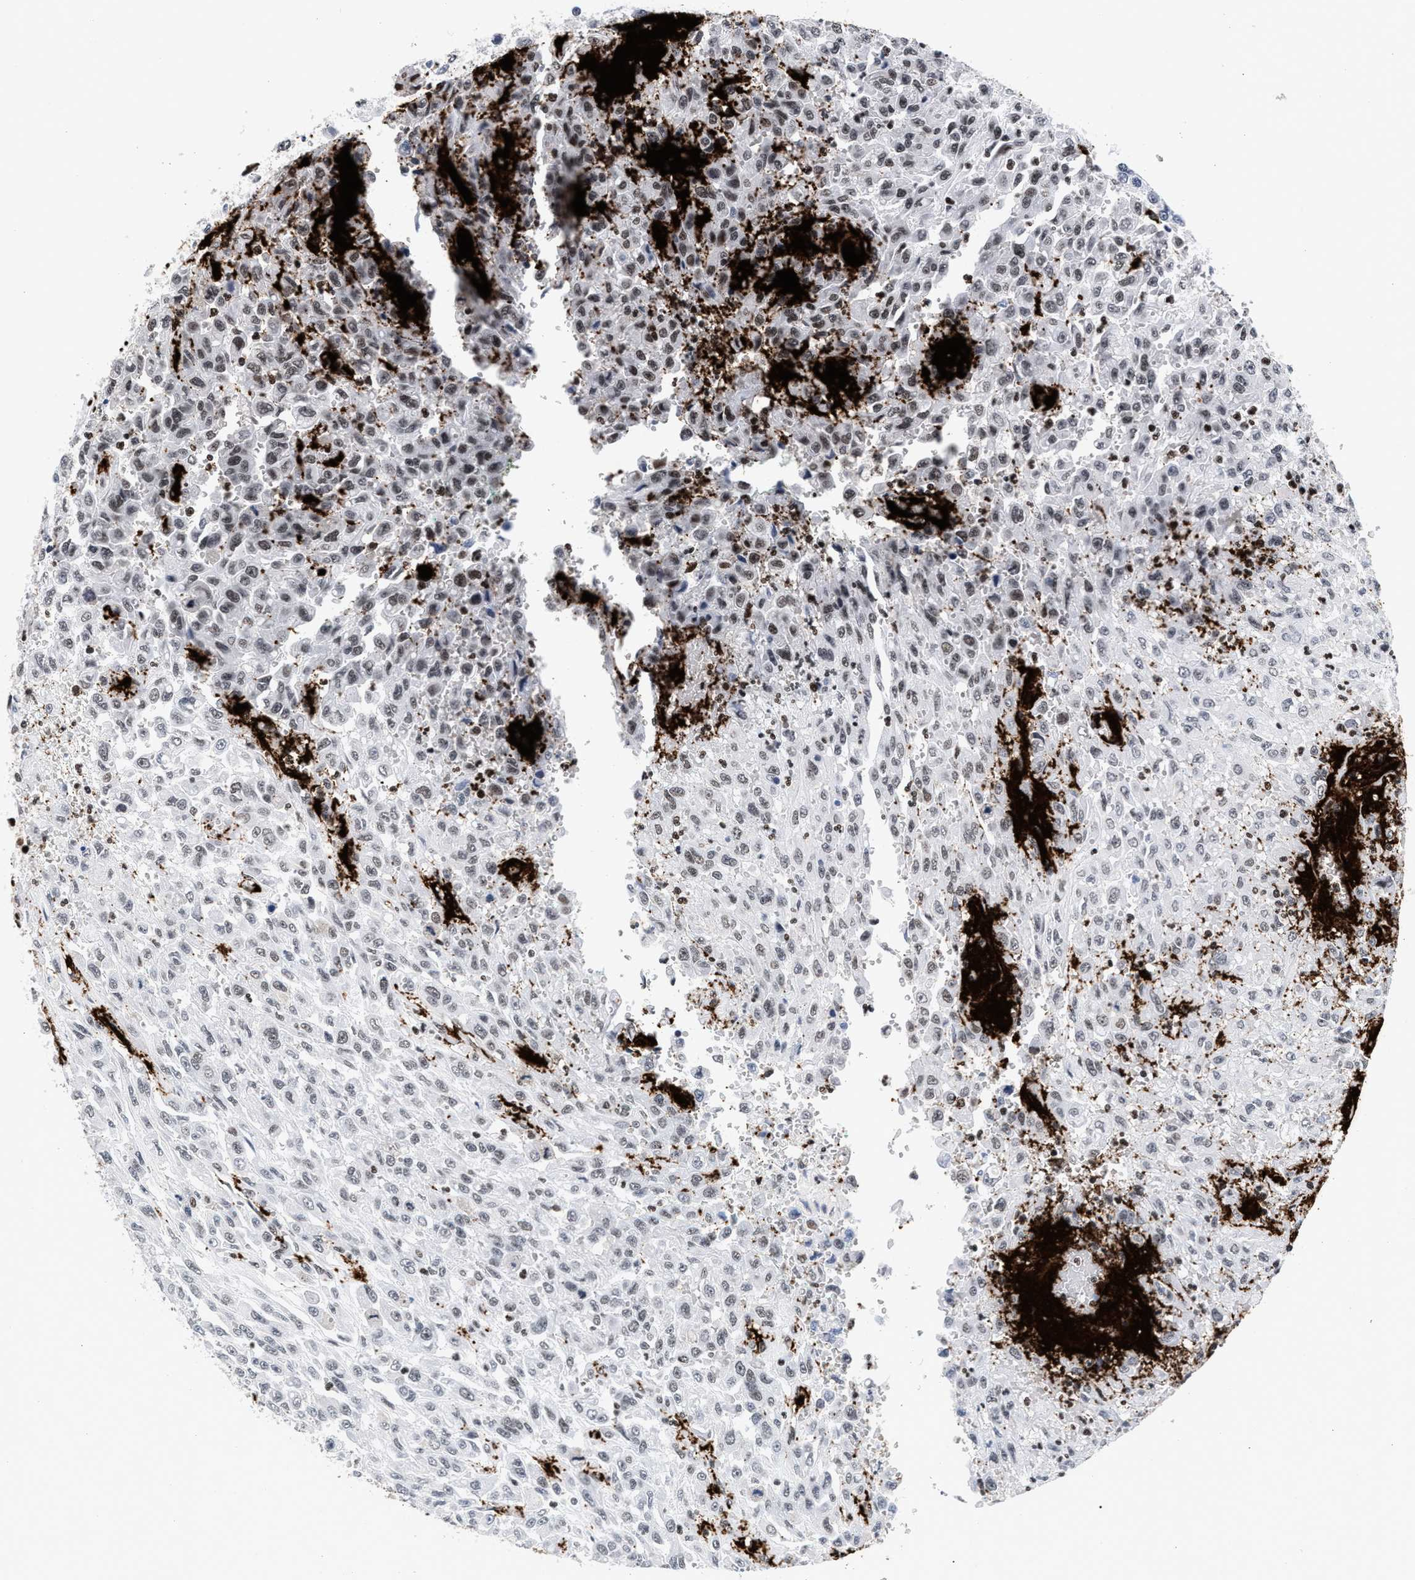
{"staining": {"intensity": "weak", "quantity": "<25%", "location": "nuclear"}, "tissue": "urothelial cancer", "cell_type": "Tumor cells", "image_type": "cancer", "snomed": [{"axis": "morphology", "description": "Urothelial carcinoma, High grade"}, {"axis": "topography", "description": "Urinary bladder"}], "caption": "Immunohistochemistry (IHC) photomicrograph of human urothelial carcinoma (high-grade) stained for a protein (brown), which shows no positivity in tumor cells. (DAB IHC with hematoxylin counter stain).", "gene": "RAD21", "patient": {"sex": "male", "age": 46}}